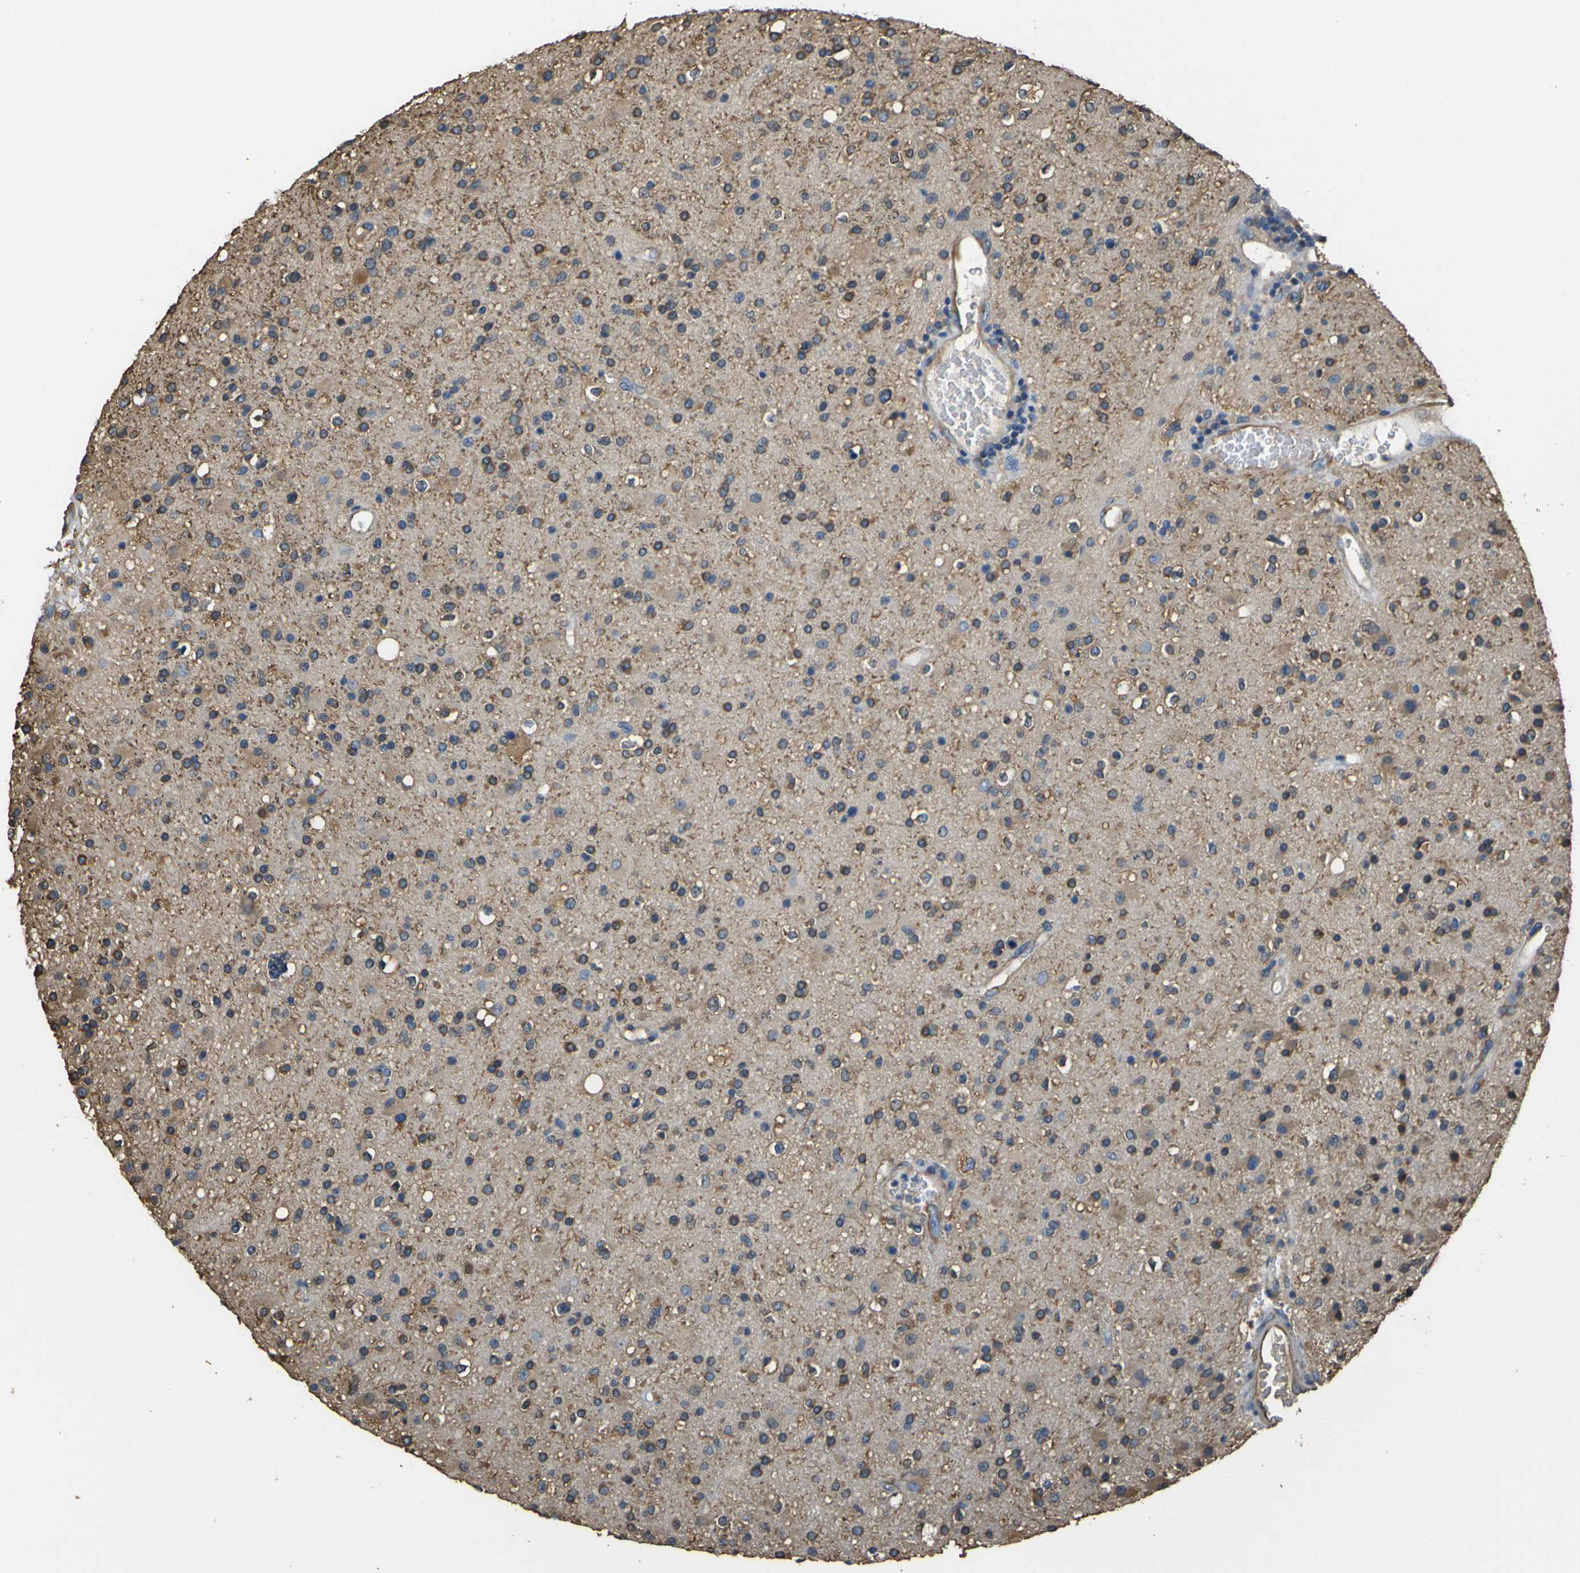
{"staining": {"intensity": "moderate", "quantity": "25%-75%", "location": "cytoplasmic/membranous"}, "tissue": "glioma", "cell_type": "Tumor cells", "image_type": "cancer", "snomed": [{"axis": "morphology", "description": "Glioma, malignant, High grade"}, {"axis": "topography", "description": "Brain"}], "caption": "About 25%-75% of tumor cells in human malignant glioma (high-grade) exhibit moderate cytoplasmic/membranous protein staining as visualized by brown immunohistochemical staining.", "gene": "TUBB", "patient": {"sex": "male", "age": 33}}